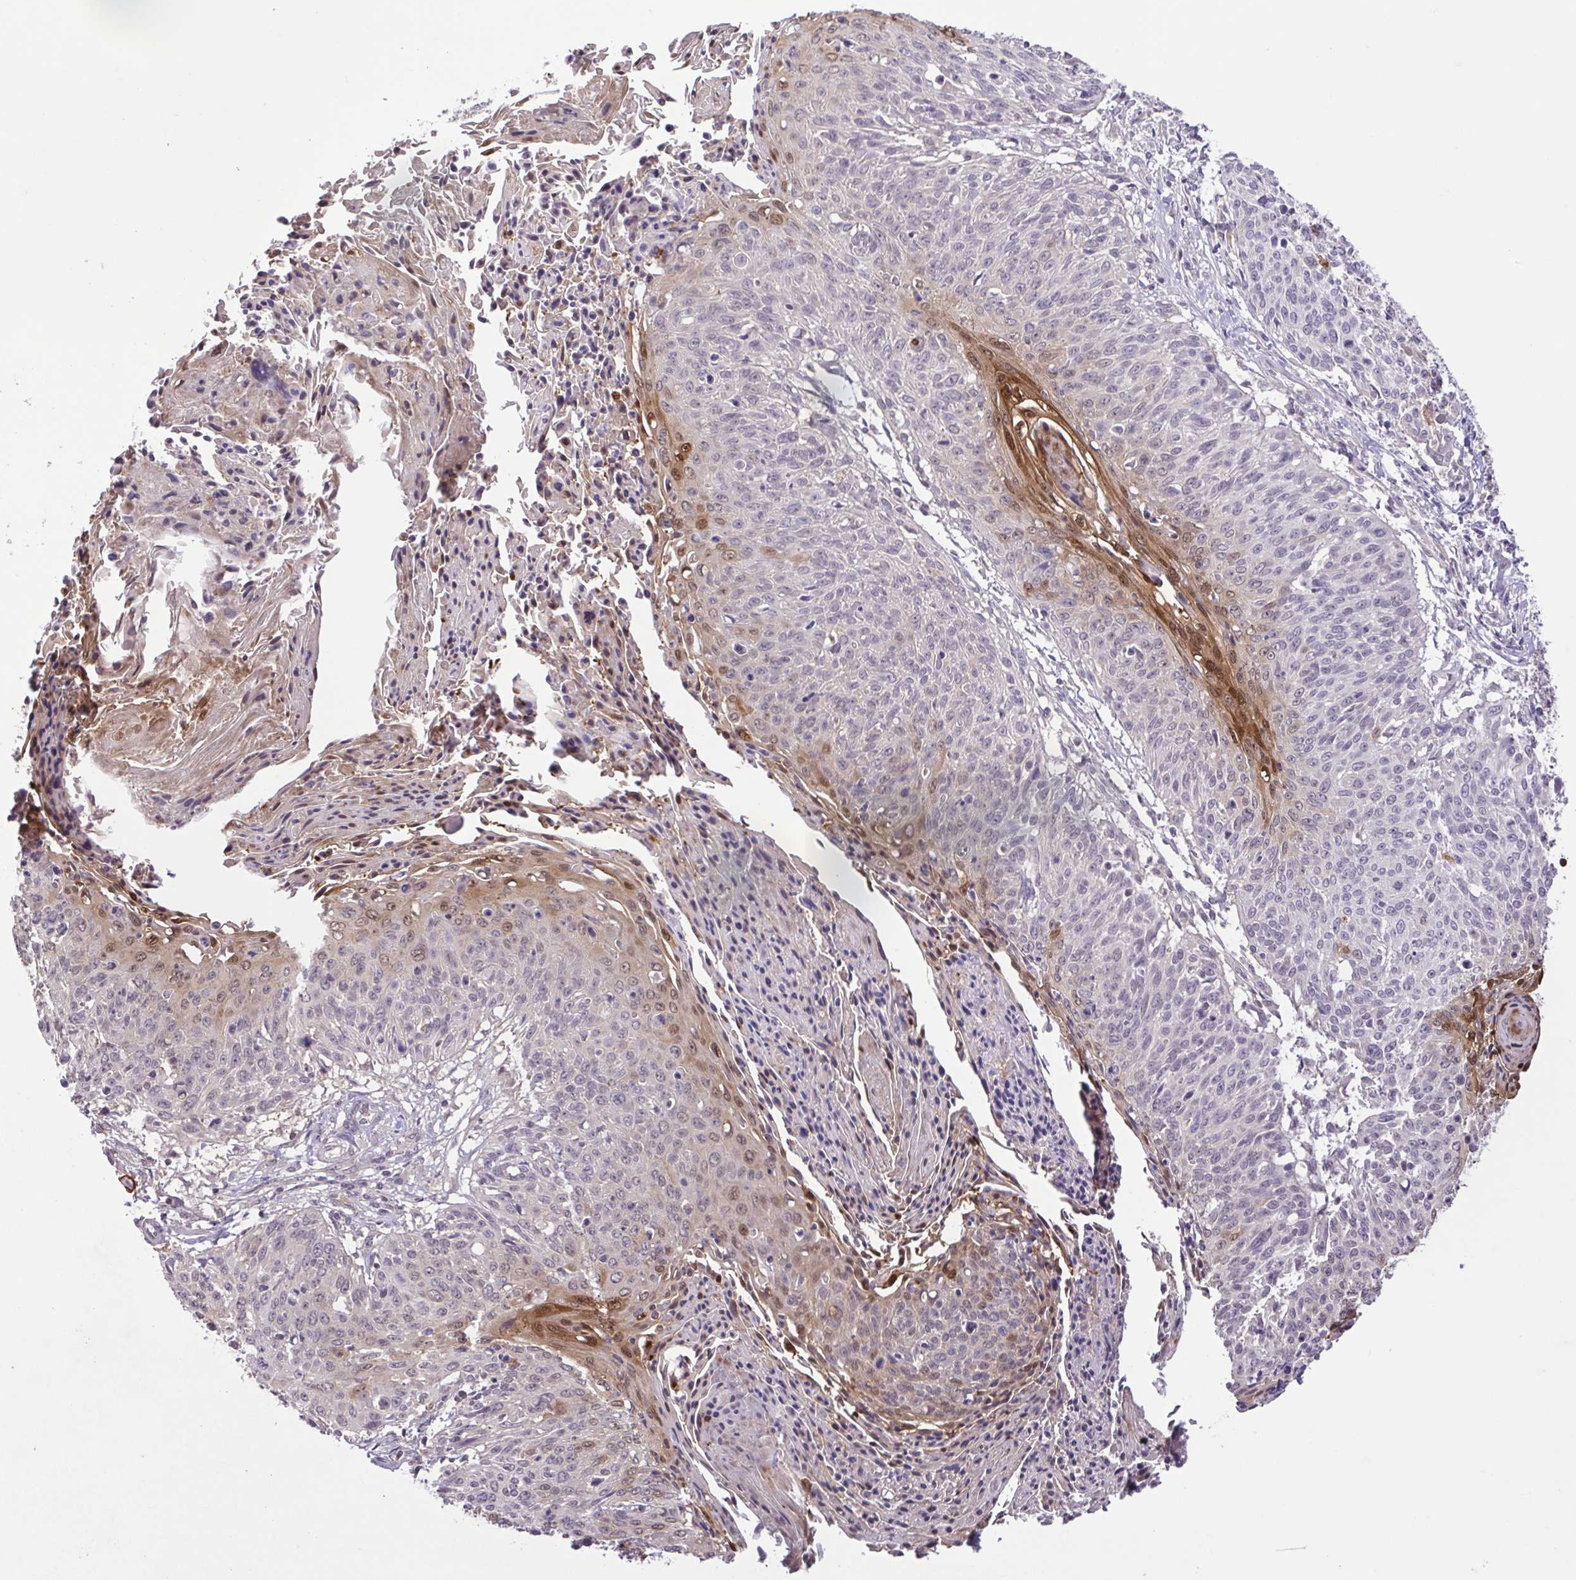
{"staining": {"intensity": "moderate", "quantity": "<25%", "location": "cytoplasmic/membranous,nuclear"}, "tissue": "cervical cancer", "cell_type": "Tumor cells", "image_type": "cancer", "snomed": [{"axis": "morphology", "description": "Squamous cell carcinoma, NOS"}, {"axis": "topography", "description": "Cervix"}], "caption": "Cervical squamous cell carcinoma stained for a protein (brown) shows moderate cytoplasmic/membranous and nuclear positive positivity in approximately <25% of tumor cells.", "gene": "IL1RN", "patient": {"sex": "female", "age": 45}}